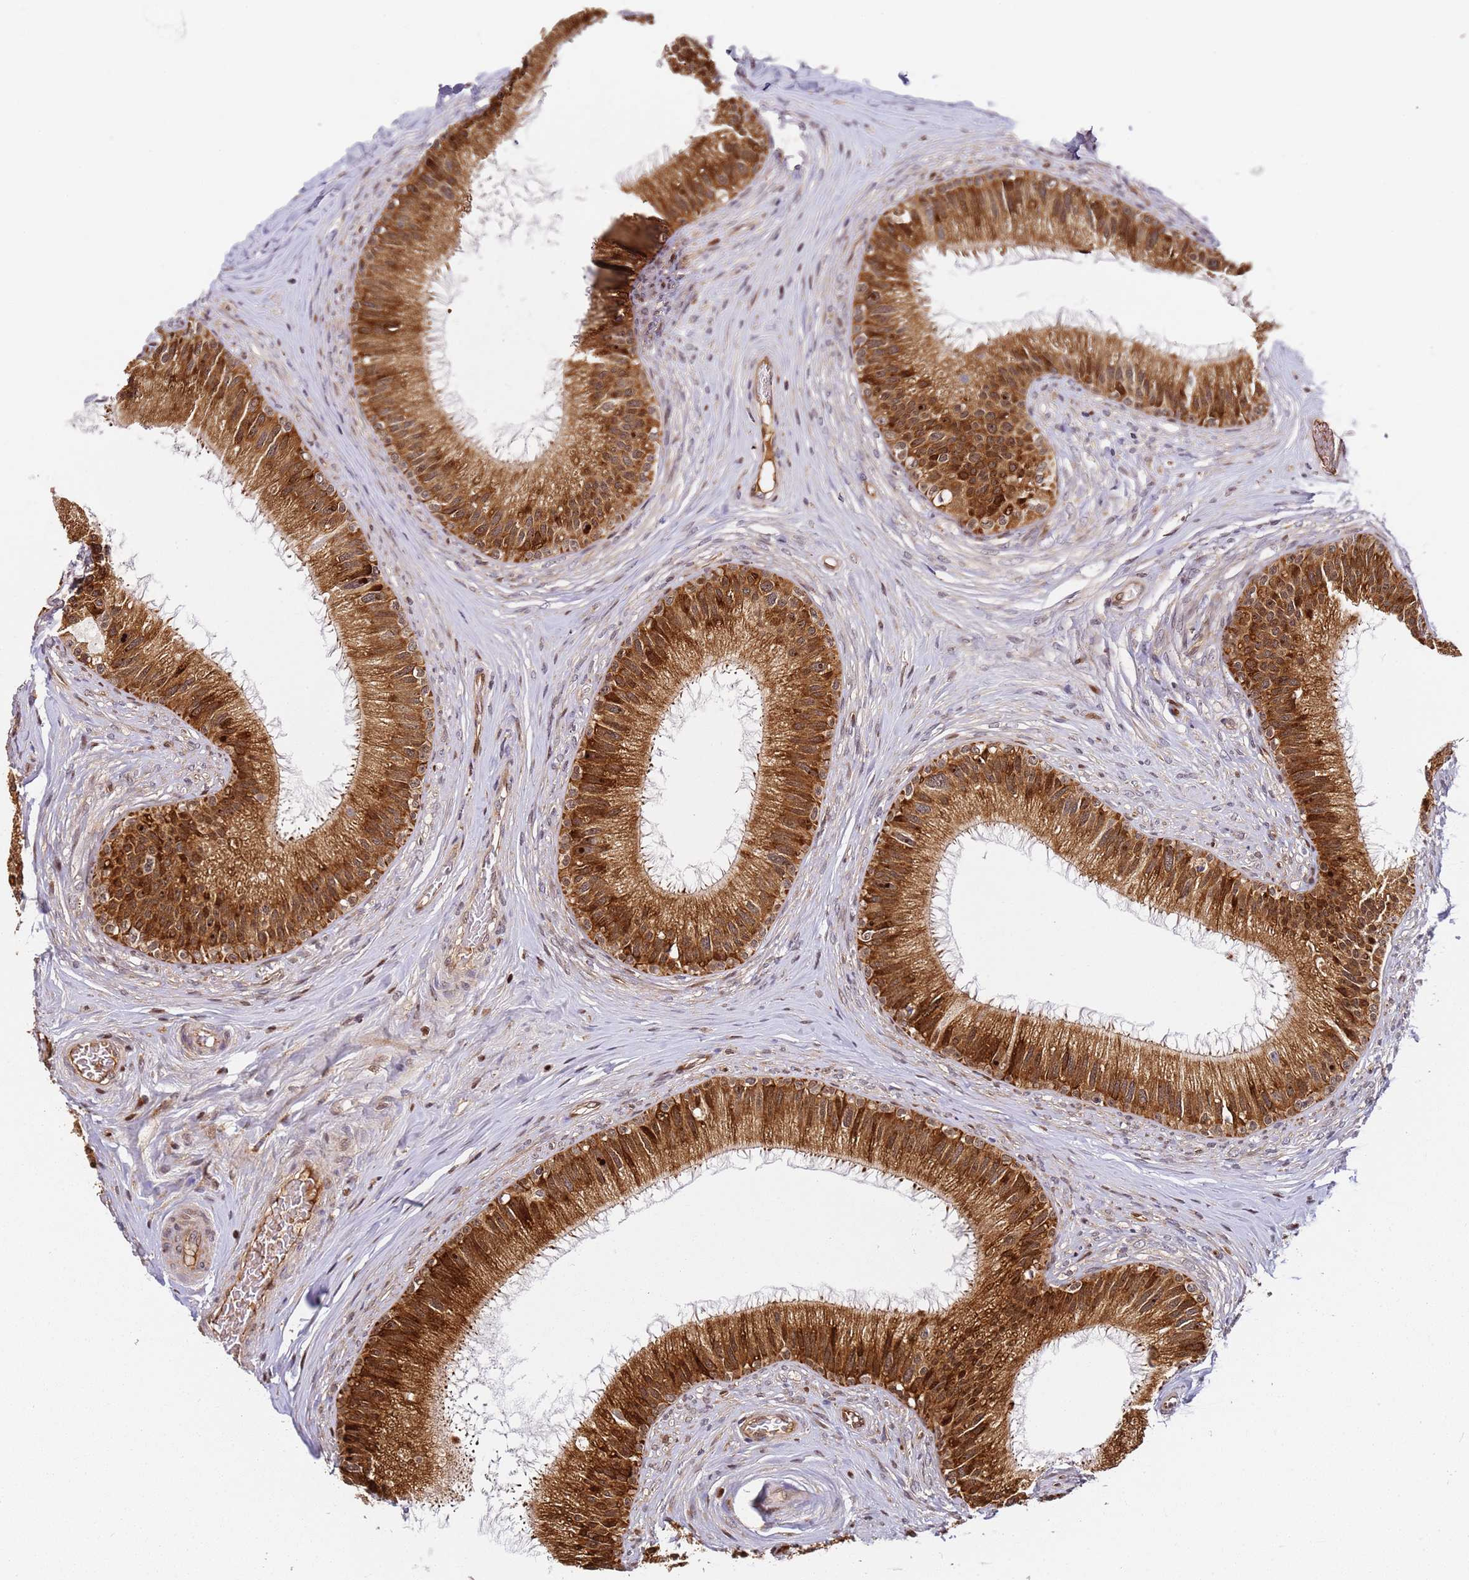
{"staining": {"intensity": "strong", "quantity": ">75%", "location": "cytoplasmic/membranous,nuclear"}, "tissue": "epididymis", "cell_type": "Glandular cells", "image_type": "normal", "snomed": [{"axis": "morphology", "description": "Normal tissue, NOS"}, {"axis": "topography", "description": "Epididymis"}], "caption": "IHC (DAB) staining of unremarkable epididymis displays strong cytoplasmic/membranous,nuclear protein expression in approximately >75% of glandular cells. (brown staining indicates protein expression, while blue staining denotes nuclei).", "gene": "SMOX", "patient": {"sex": "male", "age": 27}}